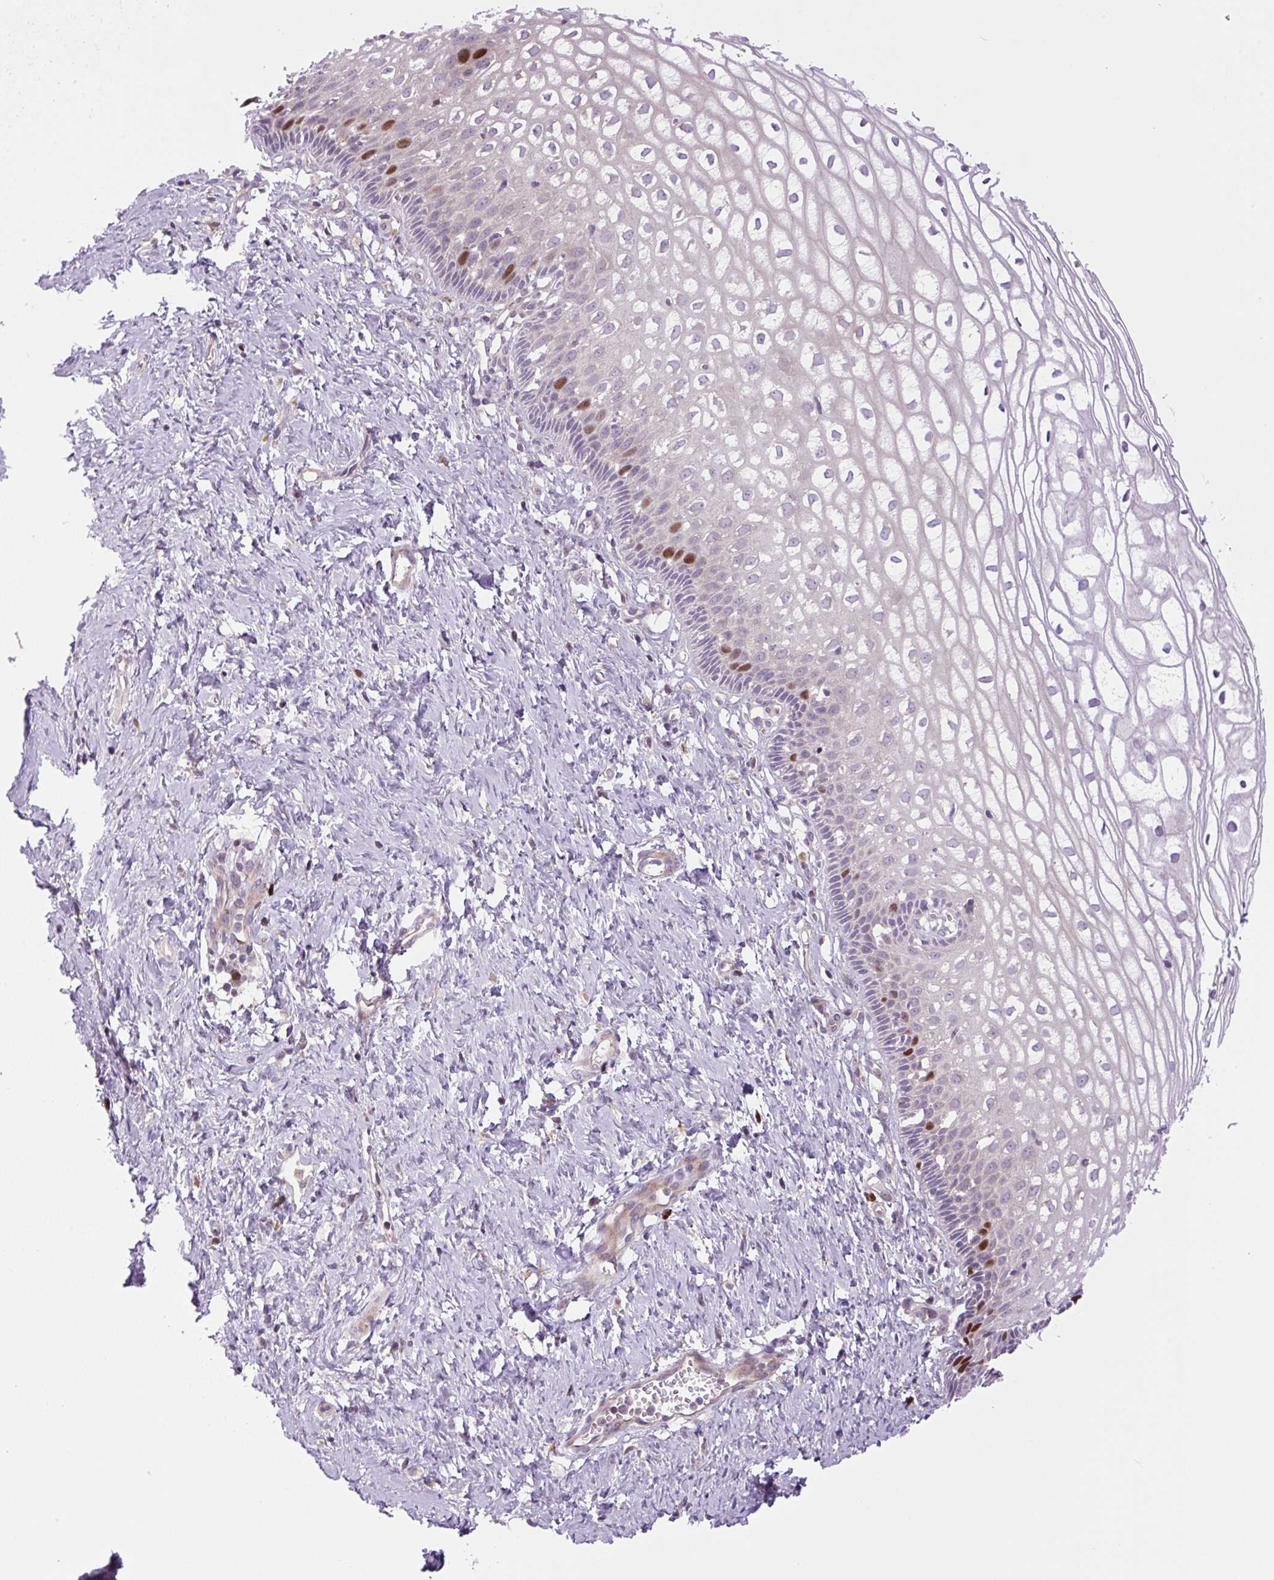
{"staining": {"intensity": "negative", "quantity": "none", "location": "none"}, "tissue": "cervix", "cell_type": "Glandular cells", "image_type": "normal", "snomed": [{"axis": "morphology", "description": "Normal tissue, NOS"}, {"axis": "topography", "description": "Cervix"}], "caption": "The IHC histopathology image has no significant staining in glandular cells of cervix.", "gene": "KIFC1", "patient": {"sex": "female", "age": 36}}